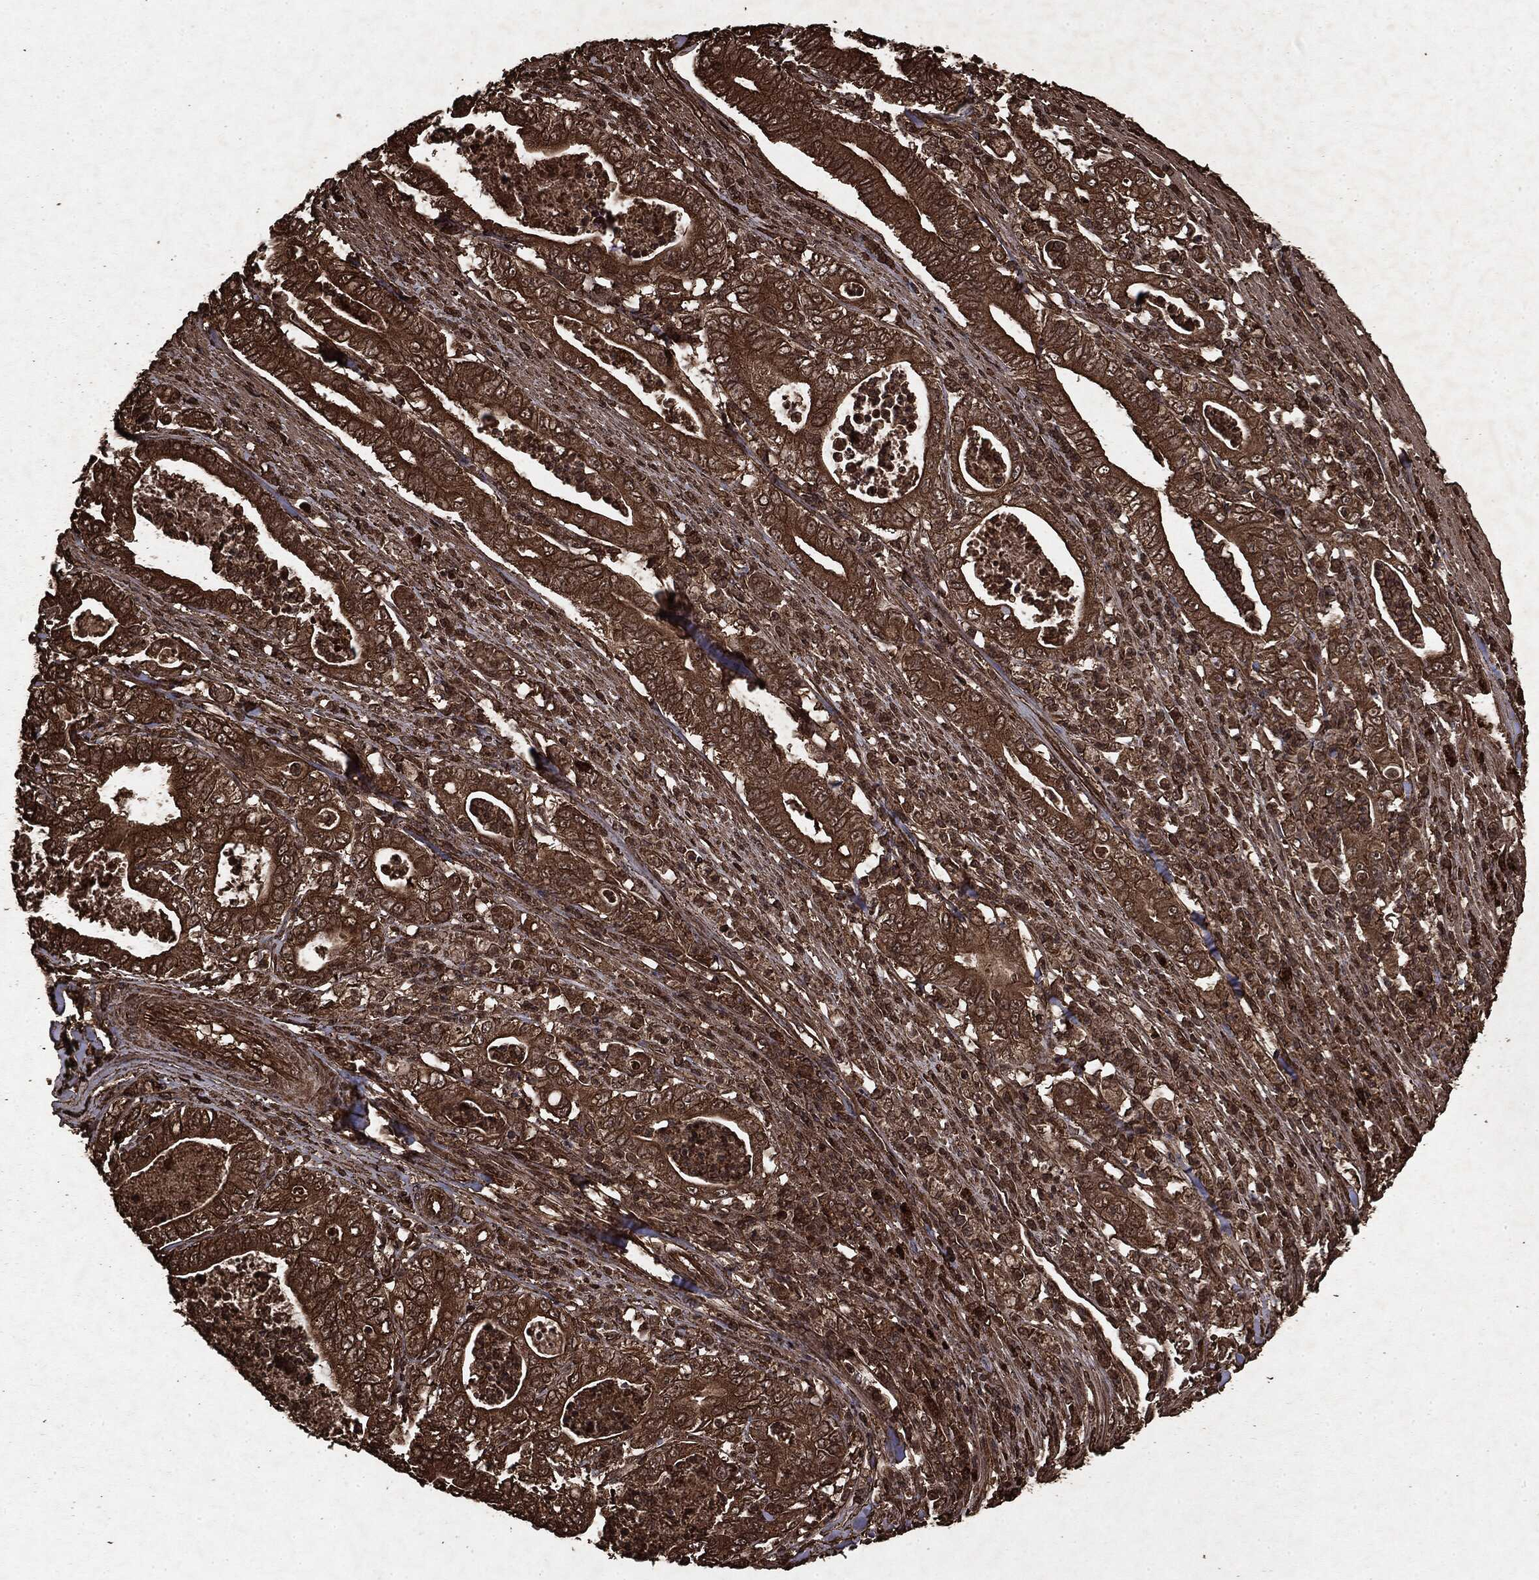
{"staining": {"intensity": "strong", "quantity": ">75%", "location": "cytoplasmic/membranous"}, "tissue": "pancreatic cancer", "cell_type": "Tumor cells", "image_type": "cancer", "snomed": [{"axis": "morphology", "description": "Adenocarcinoma, NOS"}, {"axis": "topography", "description": "Pancreas"}], "caption": "This photomicrograph shows pancreatic cancer (adenocarcinoma) stained with immunohistochemistry to label a protein in brown. The cytoplasmic/membranous of tumor cells show strong positivity for the protein. Nuclei are counter-stained blue.", "gene": "ARAF", "patient": {"sex": "male", "age": 71}}